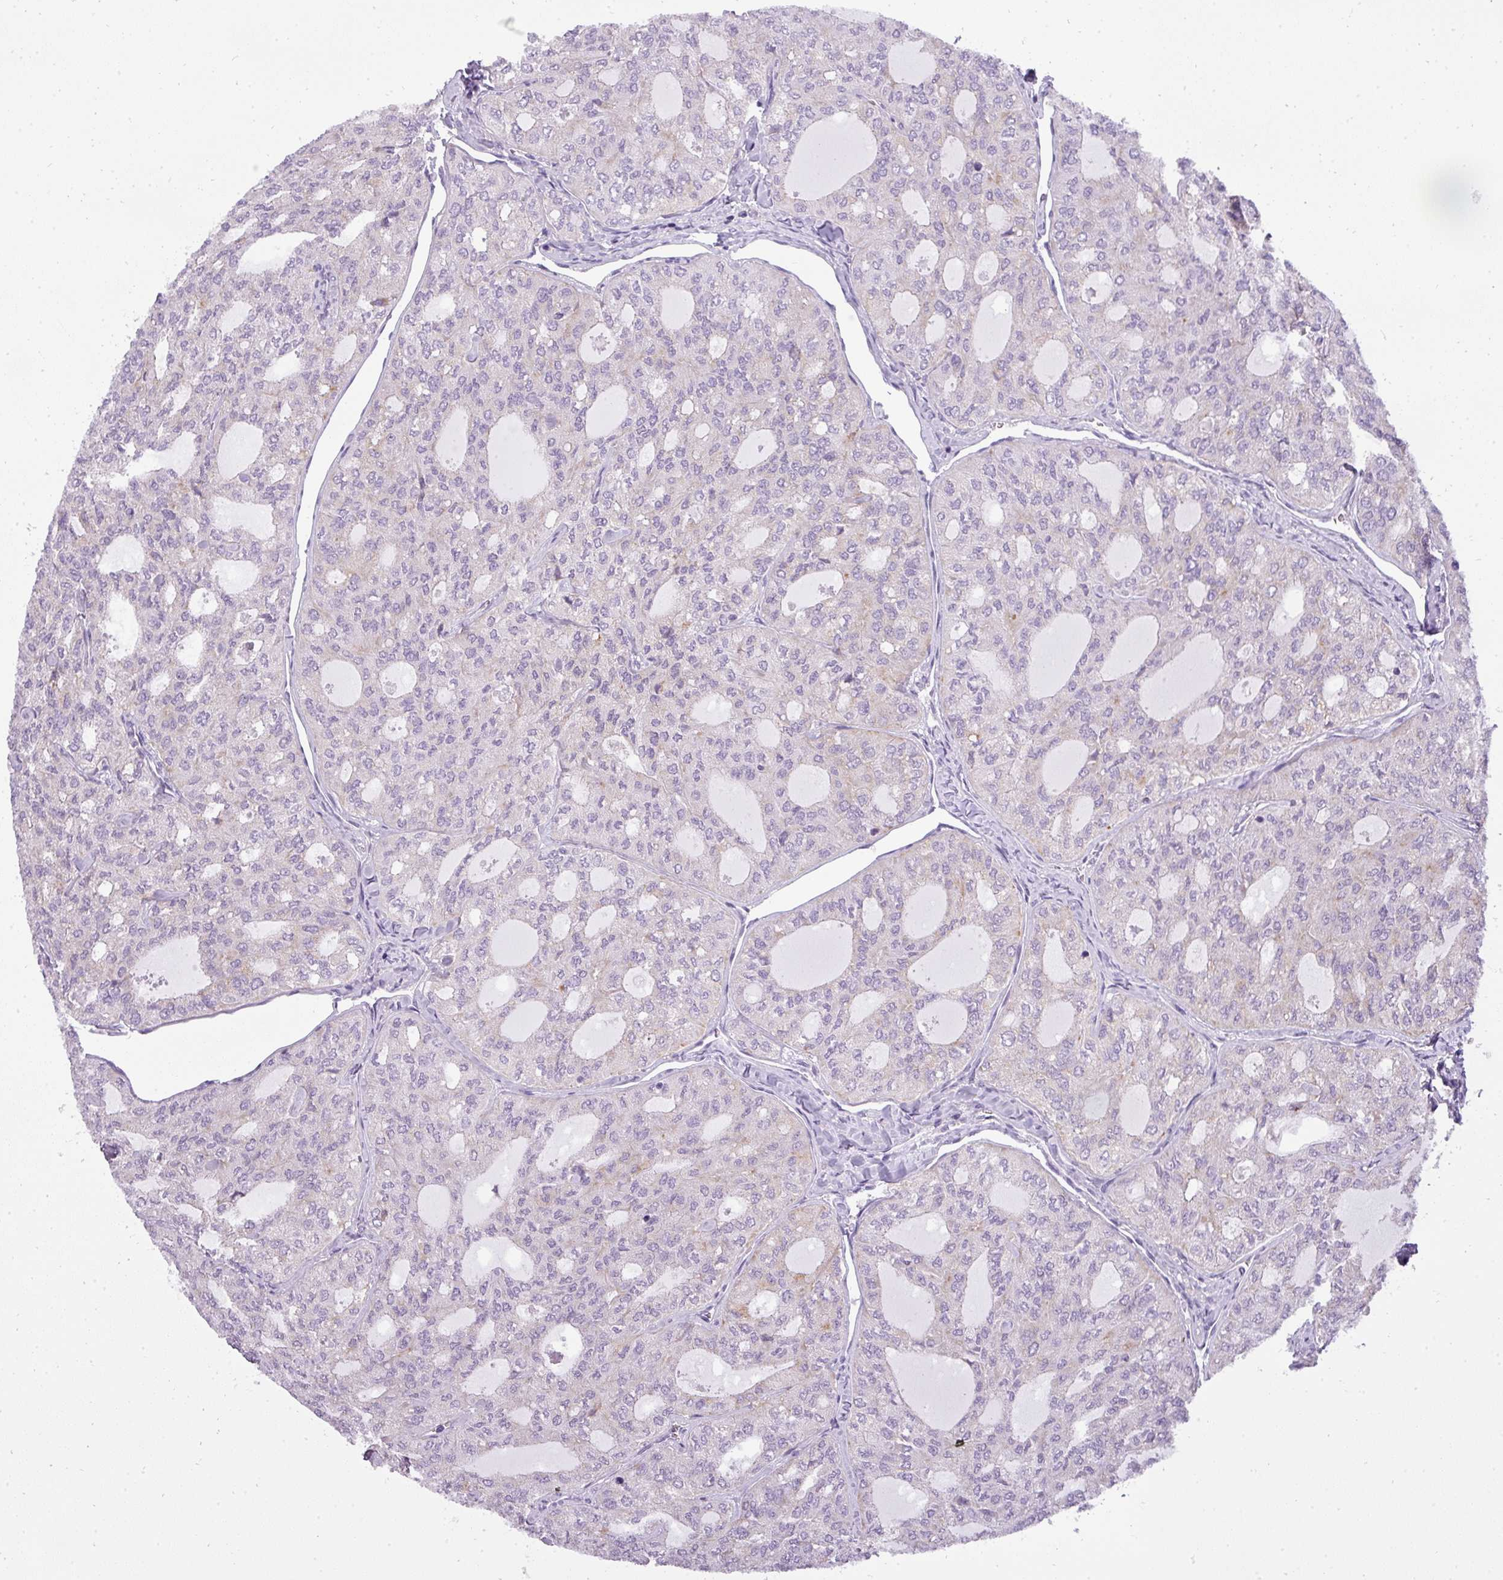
{"staining": {"intensity": "negative", "quantity": "none", "location": "none"}, "tissue": "thyroid cancer", "cell_type": "Tumor cells", "image_type": "cancer", "snomed": [{"axis": "morphology", "description": "Follicular adenoma carcinoma, NOS"}, {"axis": "topography", "description": "Thyroid gland"}], "caption": "Immunohistochemical staining of human thyroid follicular adenoma carcinoma reveals no significant staining in tumor cells.", "gene": "ATP6V1D", "patient": {"sex": "male", "age": 75}}